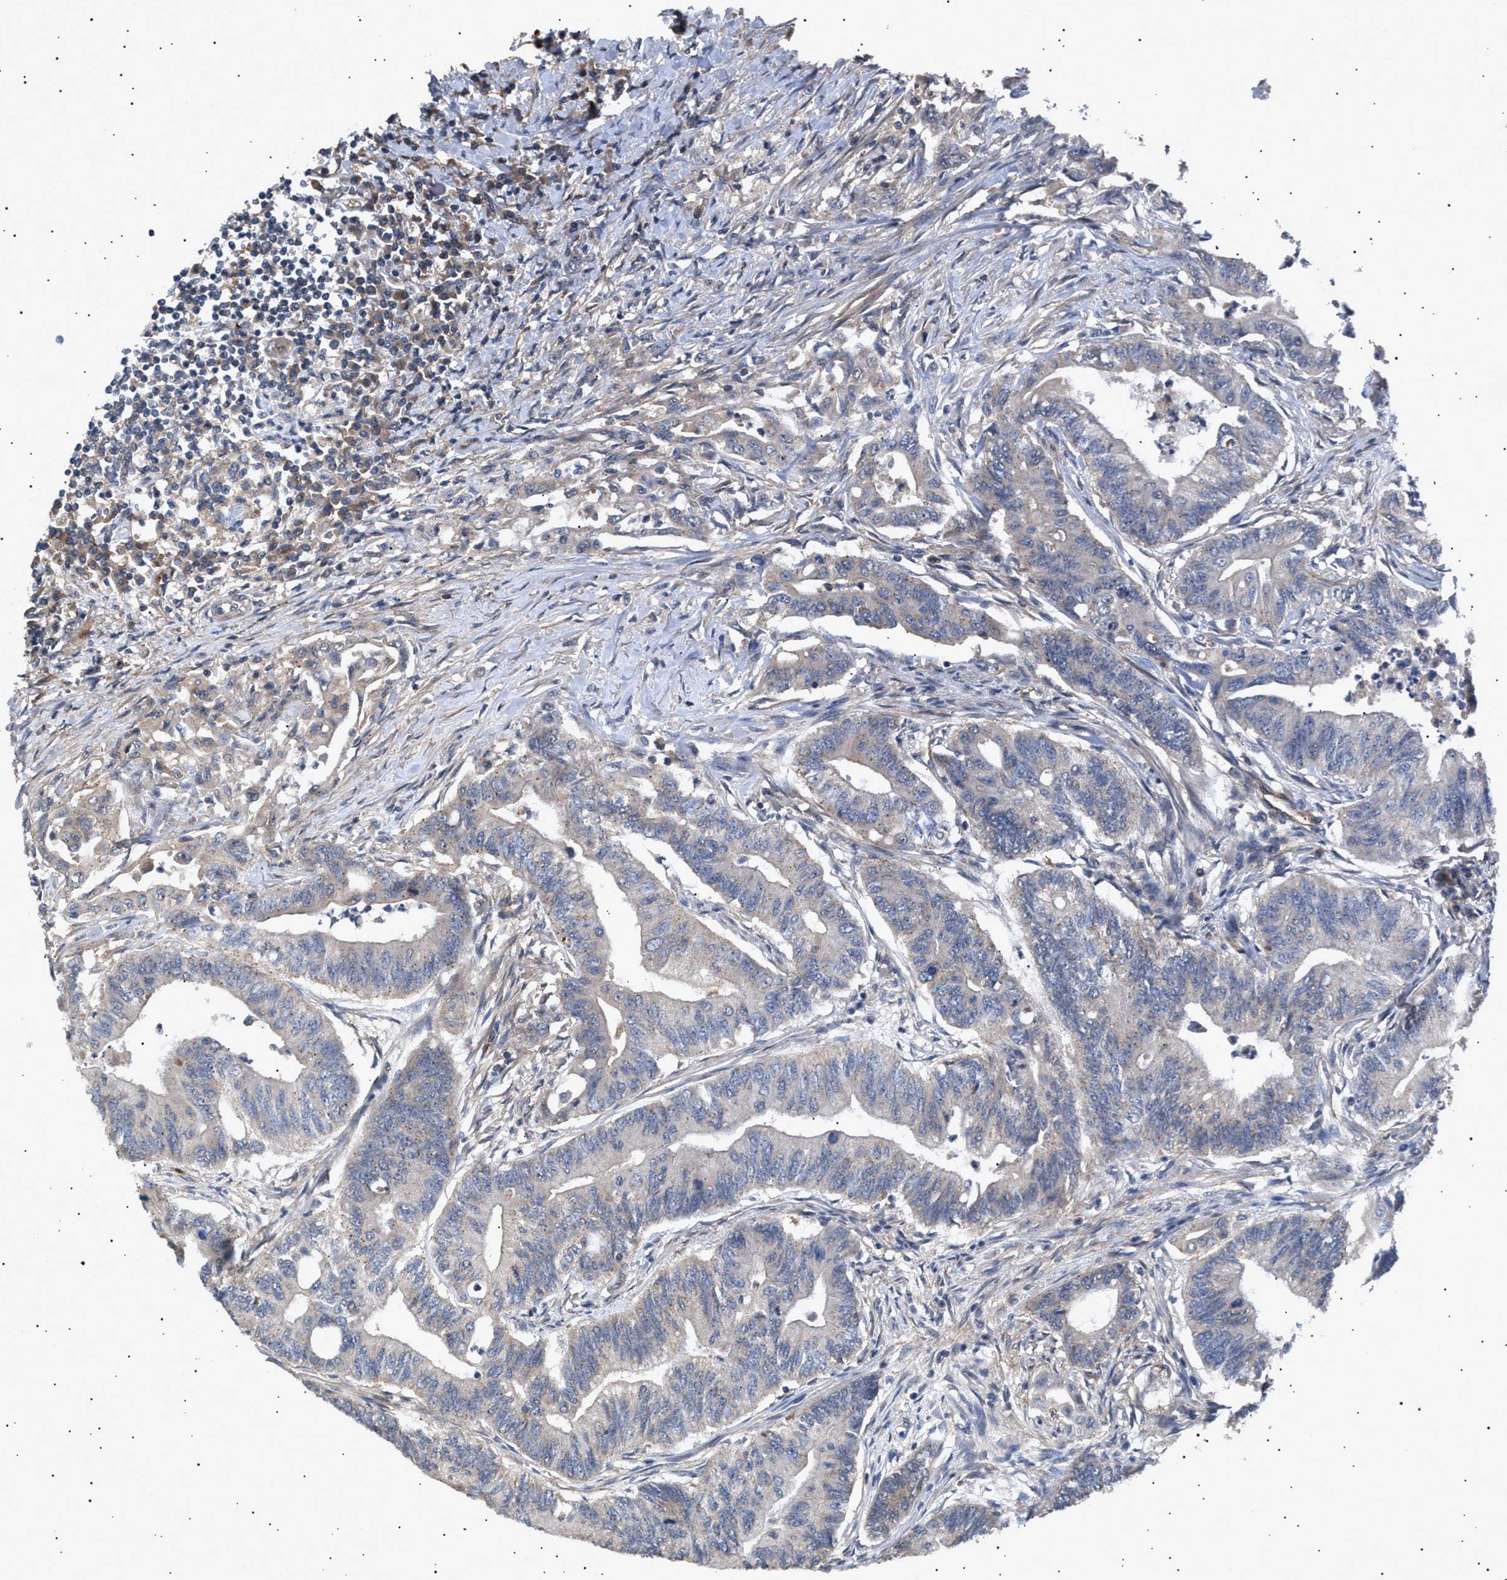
{"staining": {"intensity": "negative", "quantity": "none", "location": "none"}, "tissue": "colorectal cancer", "cell_type": "Tumor cells", "image_type": "cancer", "snomed": [{"axis": "morphology", "description": "Adenoma, NOS"}, {"axis": "morphology", "description": "Adenocarcinoma, NOS"}, {"axis": "topography", "description": "Colon"}], "caption": "This is an immunohistochemistry (IHC) image of colorectal adenocarcinoma. There is no staining in tumor cells.", "gene": "SIRT5", "patient": {"sex": "male", "age": 79}}